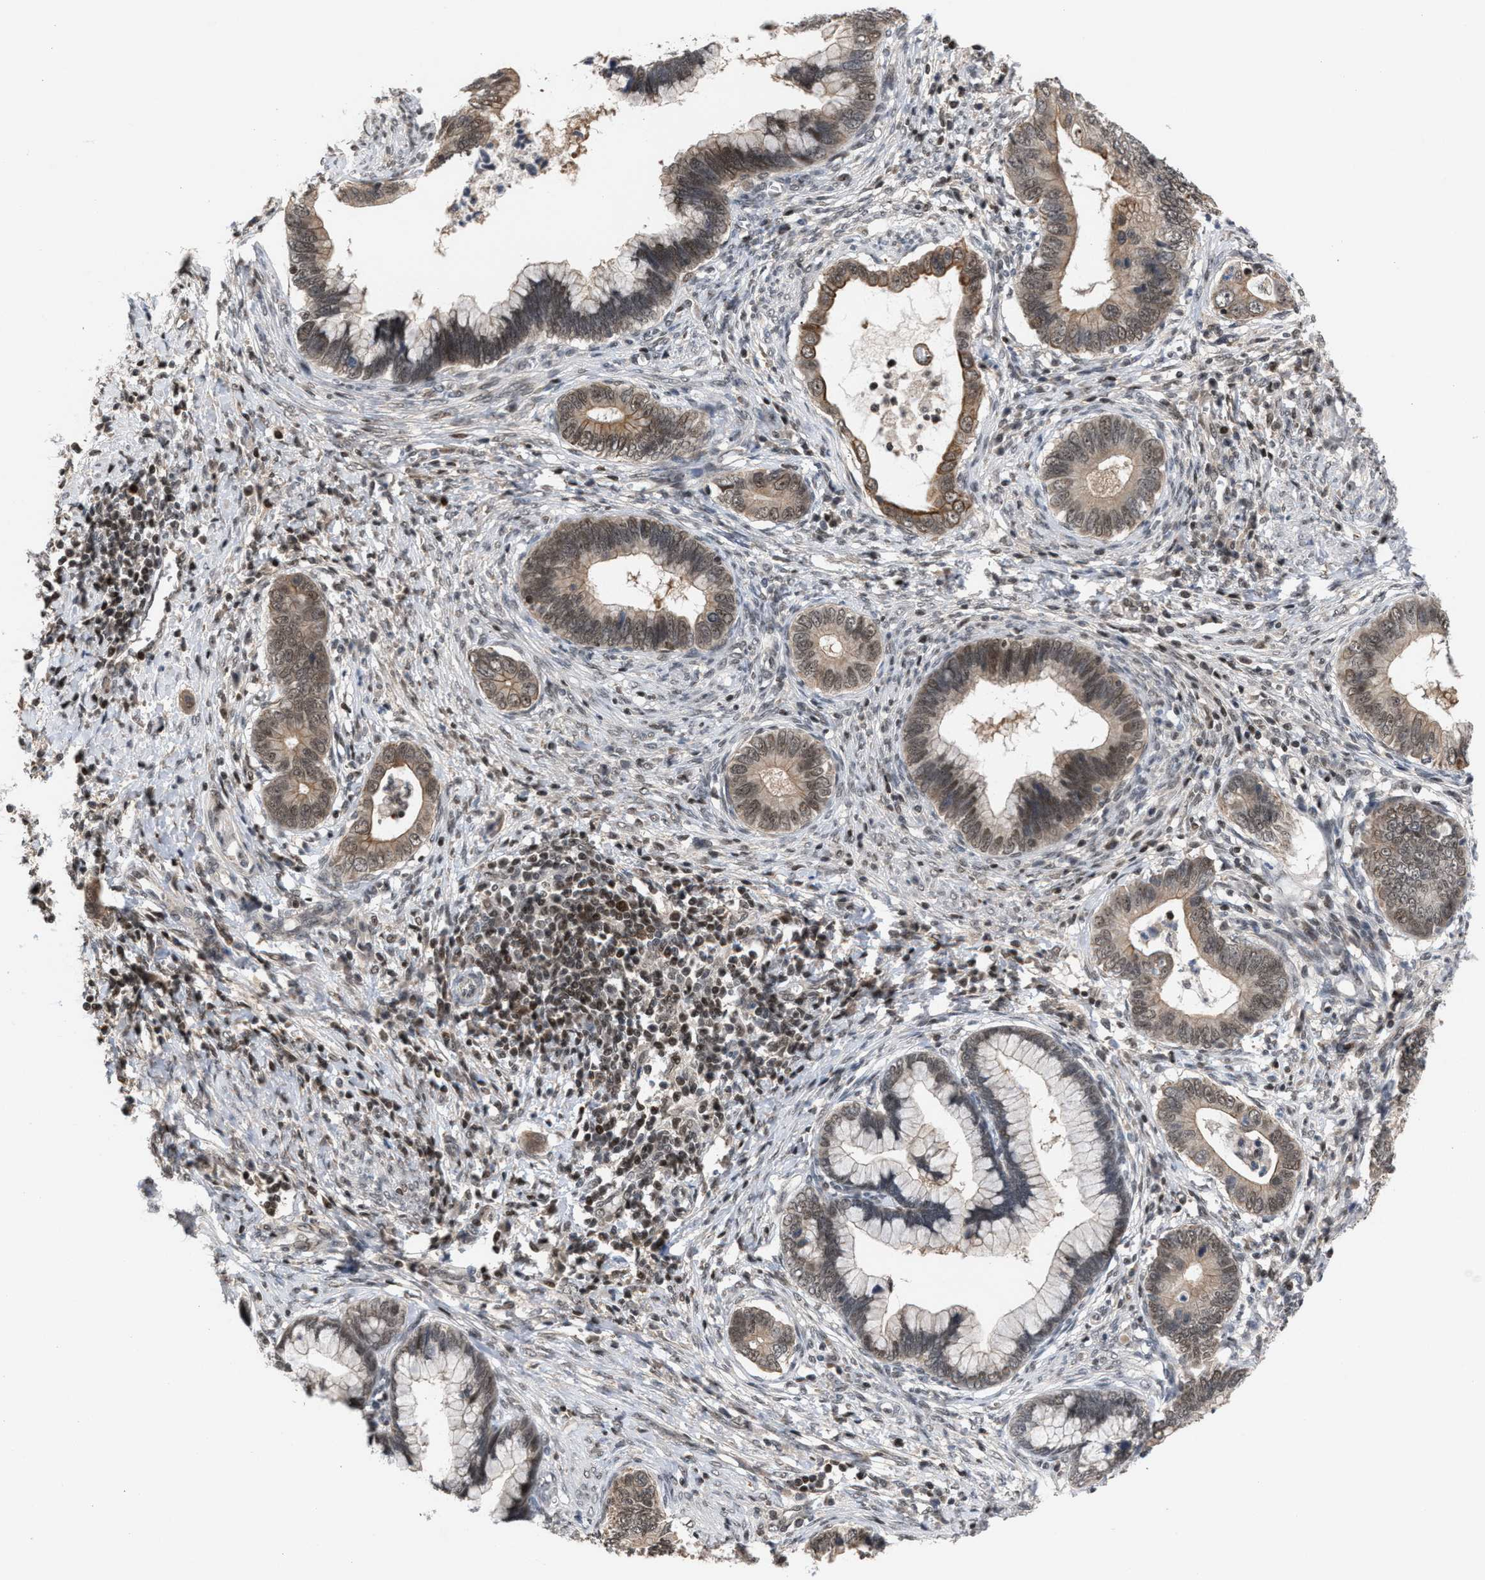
{"staining": {"intensity": "weak", "quantity": ">75%", "location": "cytoplasmic/membranous,nuclear"}, "tissue": "cervical cancer", "cell_type": "Tumor cells", "image_type": "cancer", "snomed": [{"axis": "morphology", "description": "Adenocarcinoma, NOS"}, {"axis": "topography", "description": "Cervix"}], "caption": "Human cervical cancer (adenocarcinoma) stained with a brown dye reveals weak cytoplasmic/membranous and nuclear positive staining in about >75% of tumor cells.", "gene": "C9orf78", "patient": {"sex": "female", "age": 44}}